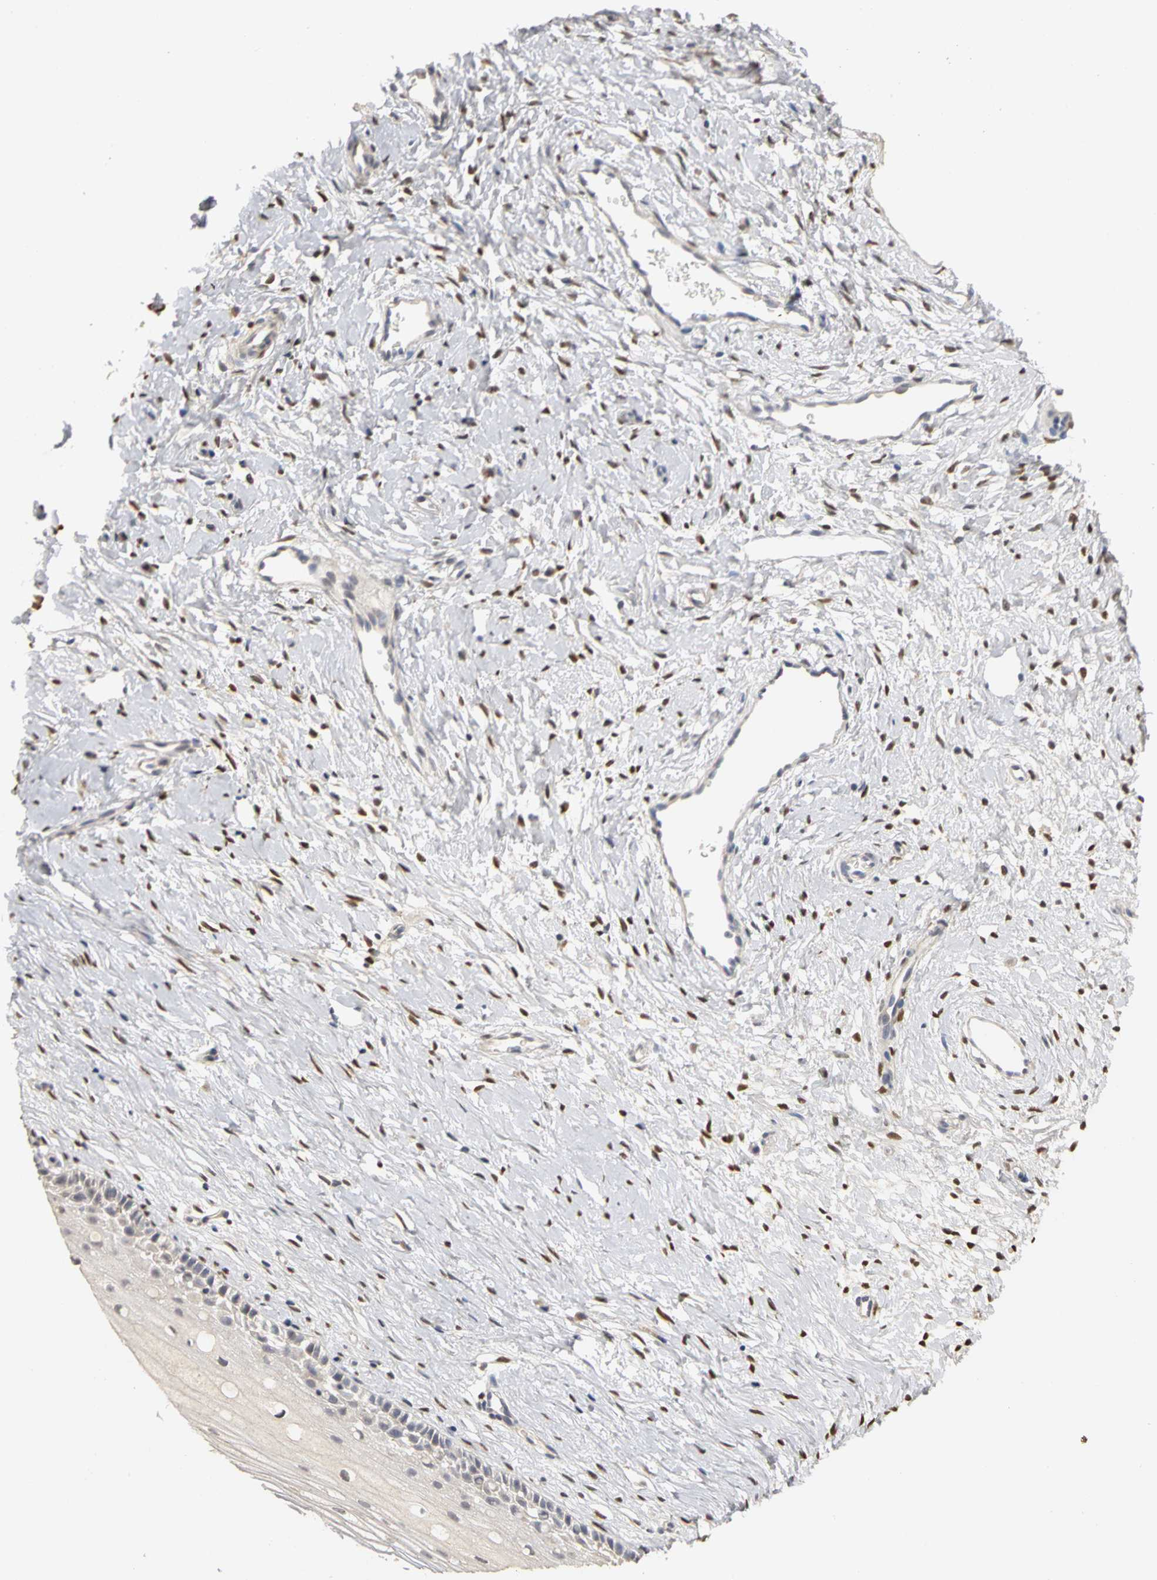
{"staining": {"intensity": "strong", "quantity": ">75%", "location": "nuclear"}, "tissue": "cervix", "cell_type": "Glandular cells", "image_type": "normal", "snomed": [{"axis": "morphology", "description": "Normal tissue, NOS"}, {"axis": "topography", "description": "Cervix"}], "caption": "A high amount of strong nuclear staining is seen in approximately >75% of glandular cells in normal cervix. The staining was performed using DAB, with brown indicating positive protein expression. Nuclei are stained blue with hematoxylin.", "gene": "PGR", "patient": {"sex": "female", "age": 46}}